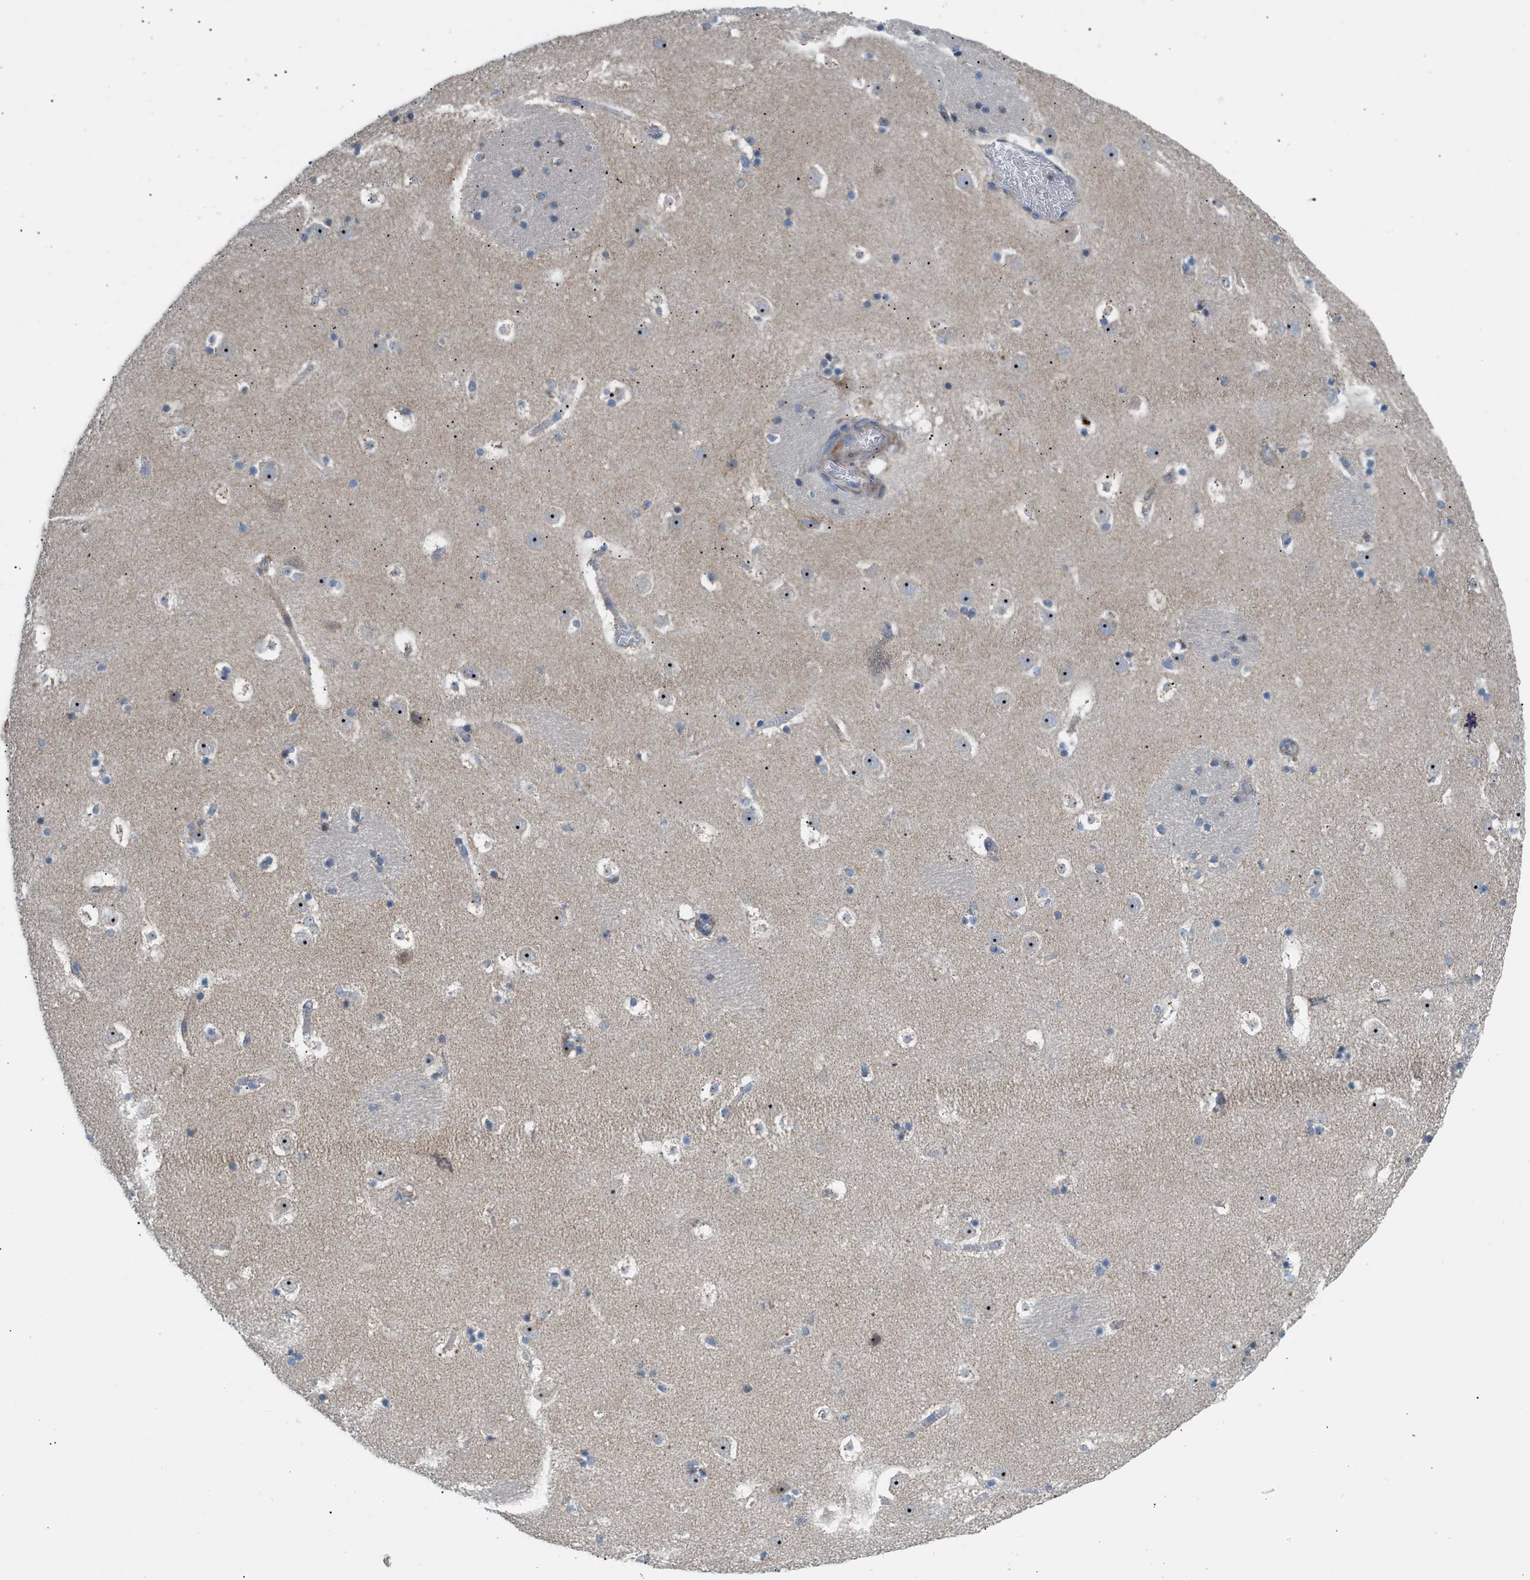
{"staining": {"intensity": "weak", "quantity": "<25%", "location": "cytoplasmic/membranous"}, "tissue": "caudate", "cell_type": "Glial cells", "image_type": "normal", "snomed": [{"axis": "morphology", "description": "Normal tissue, NOS"}, {"axis": "topography", "description": "Lateral ventricle wall"}], "caption": "An image of human caudate is negative for staining in glial cells. Nuclei are stained in blue.", "gene": "TPH1", "patient": {"sex": "male", "age": 45}}